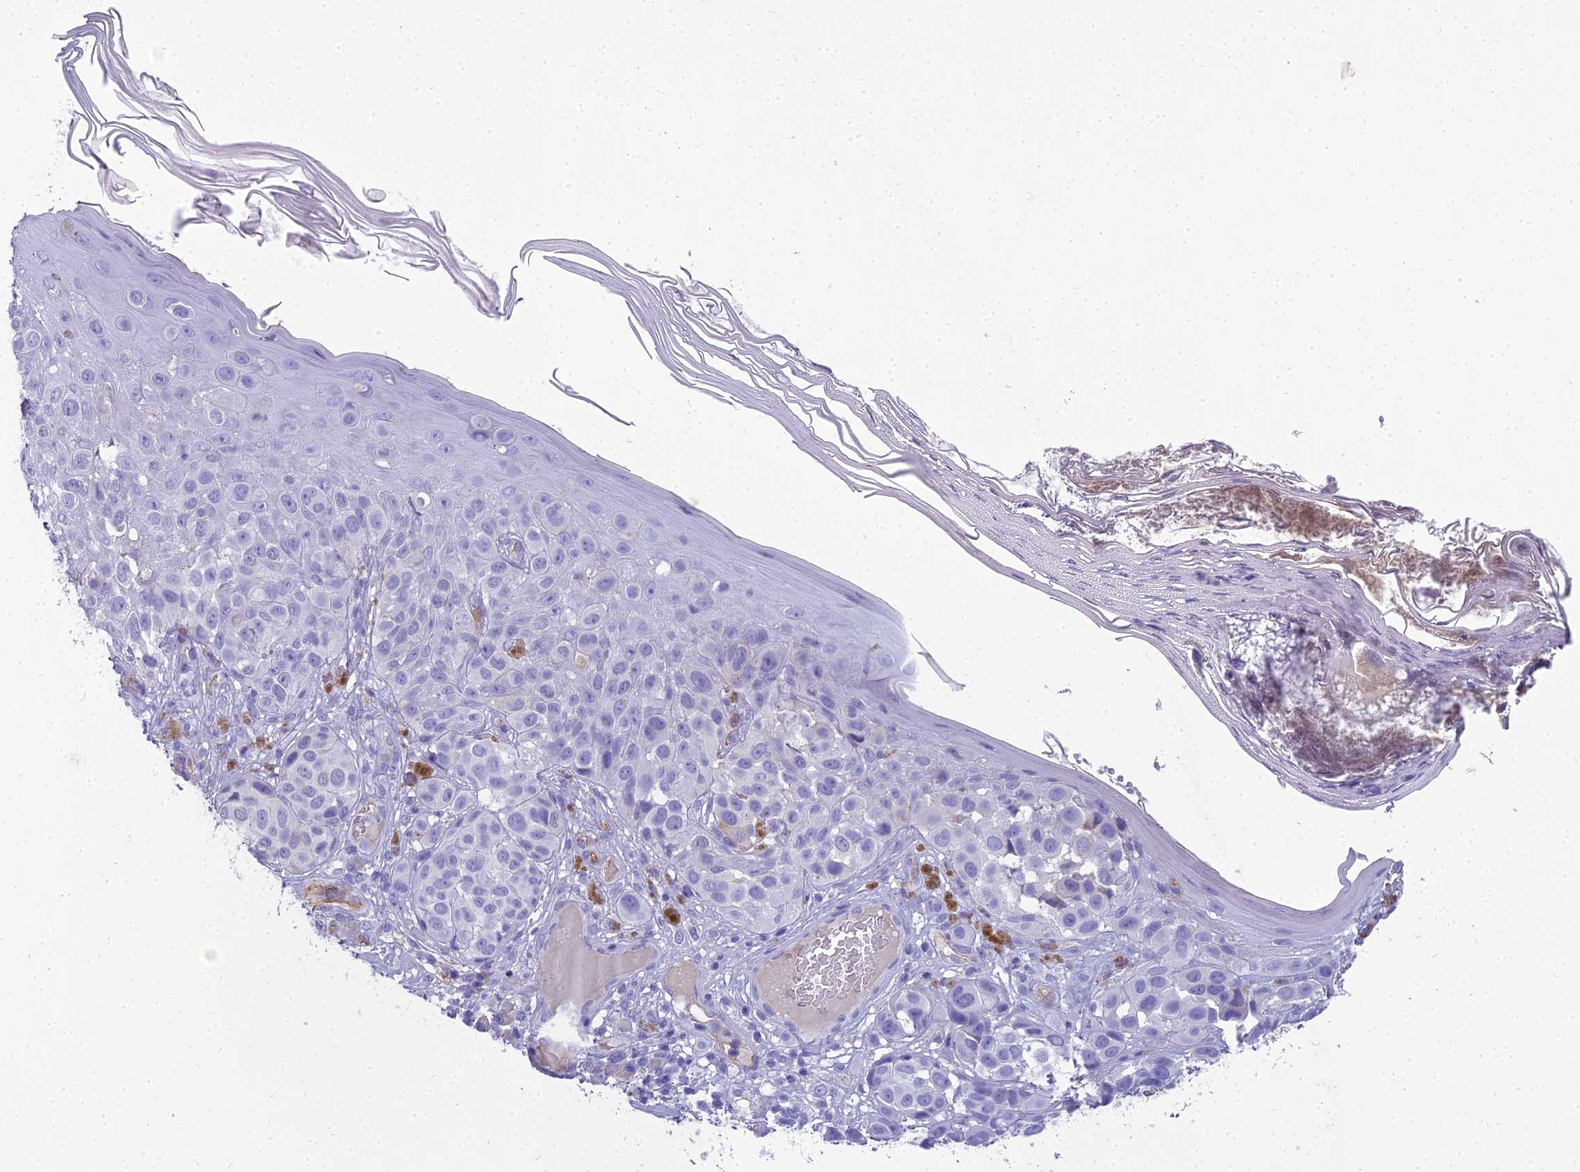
{"staining": {"intensity": "negative", "quantity": "none", "location": "none"}, "tissue": "melanoma", "cell_type": "Tumor cells", "image_type": "cancer", "snomed": [{"axis": "morphology", "description": "Malignant melanoma, NOS"}, {"axis": "topography", "description": "Skin"}], "caption": "High power microscopy photomicrograph of an immunohistochemistry (IHC) micrograph of malignant melanoma, revealing no significant expression in tumor cells.", "gene": "NINJ1", "patient": {"sex": "male", "age": 38}}